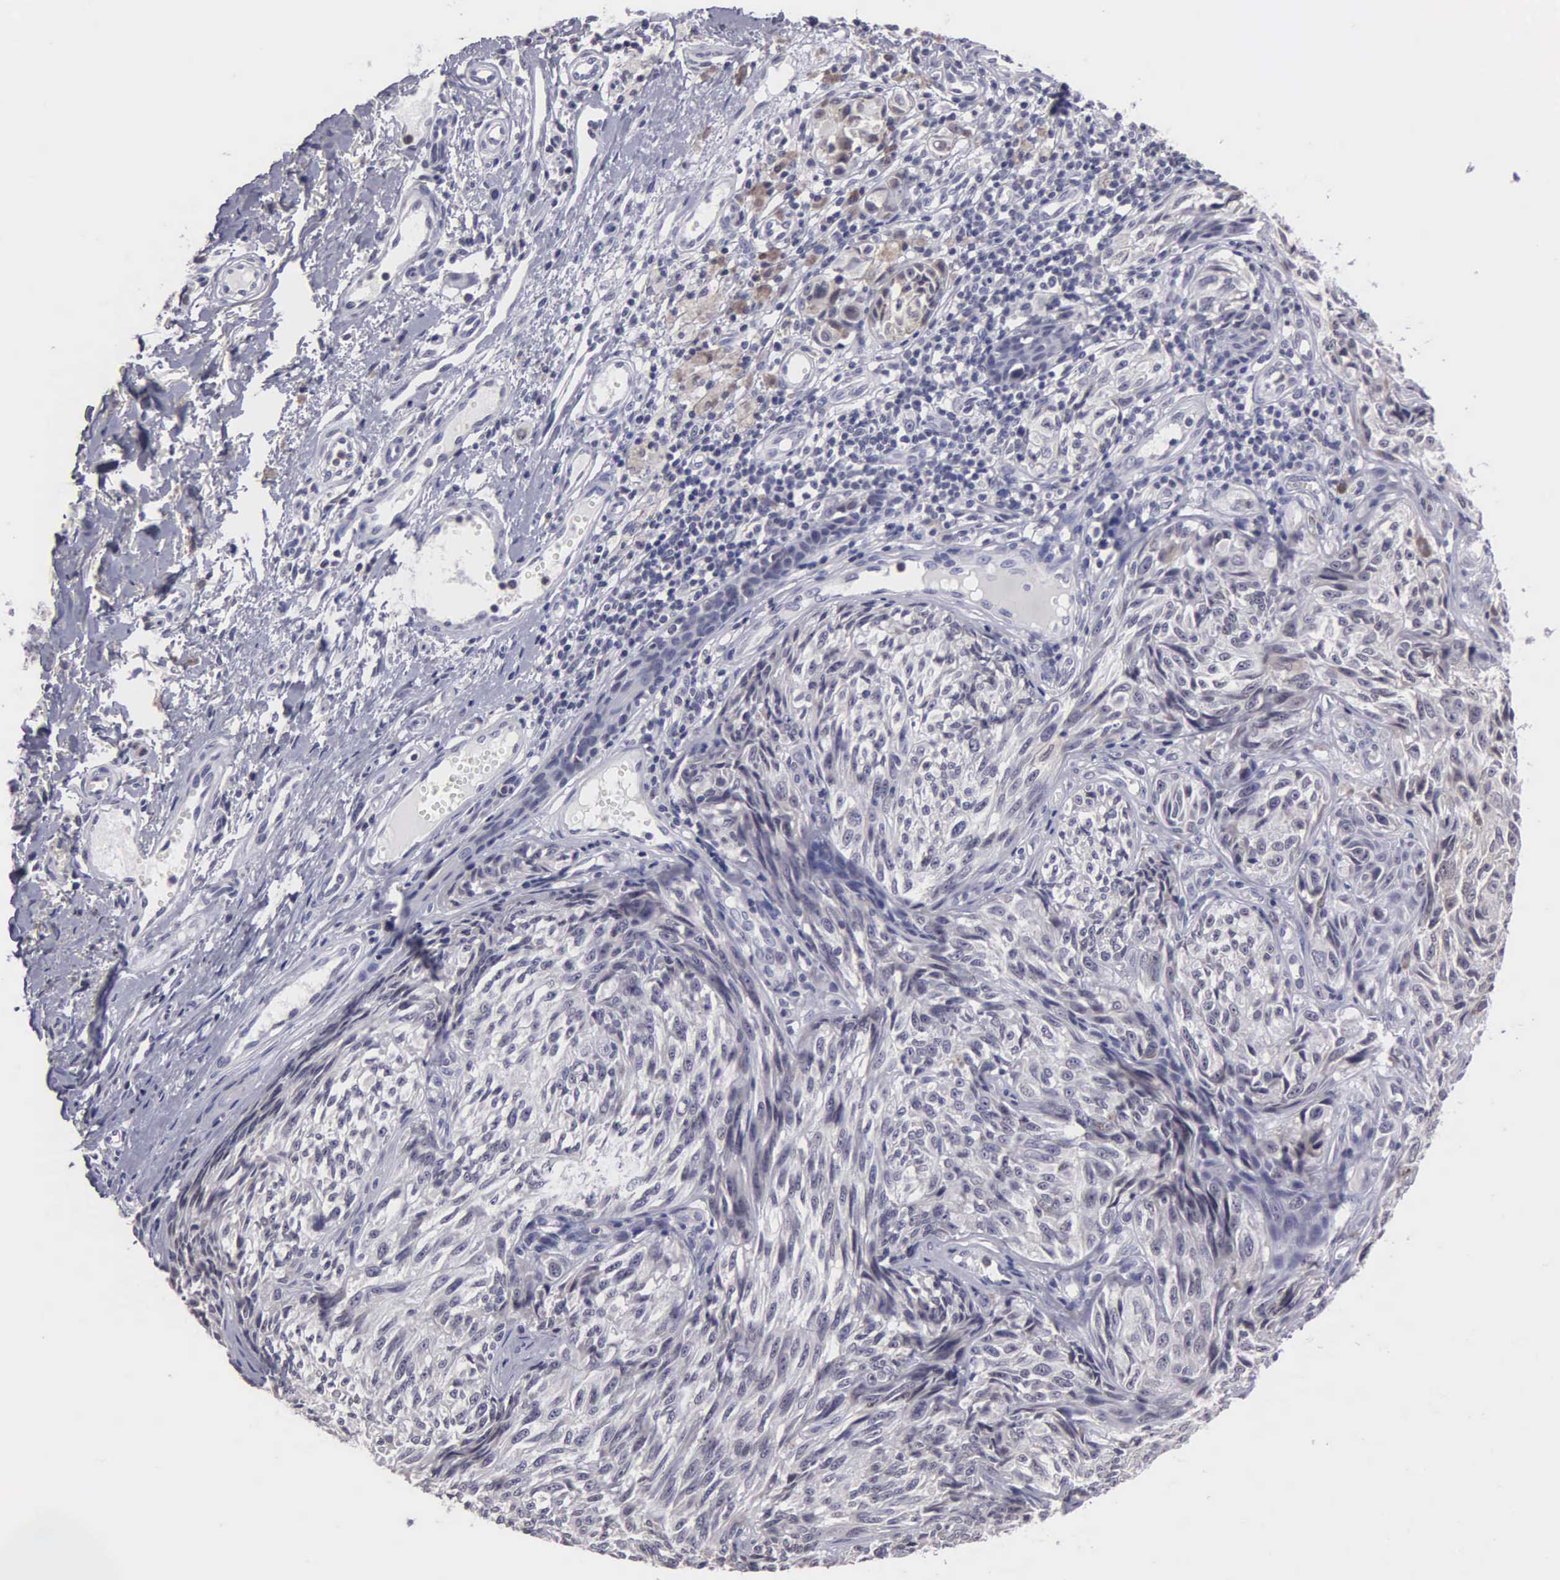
{"staining": {"intensity": "negative", "quantity": "none", "location": "none"}, "tissue": "melanoma", "cell_type": "Tumor cells", "image_type": "cancer", "snomed": [{"axis": "morphology", "description": "Malignant melanoma, NOS"}, {"axis": "topography", "description": "Skin"}], "caption": "The histopathology image reveals no staining of tumor cells in melanoma.", "gene": "BRD1", "patient": {"sex": "male", "age": 67}}